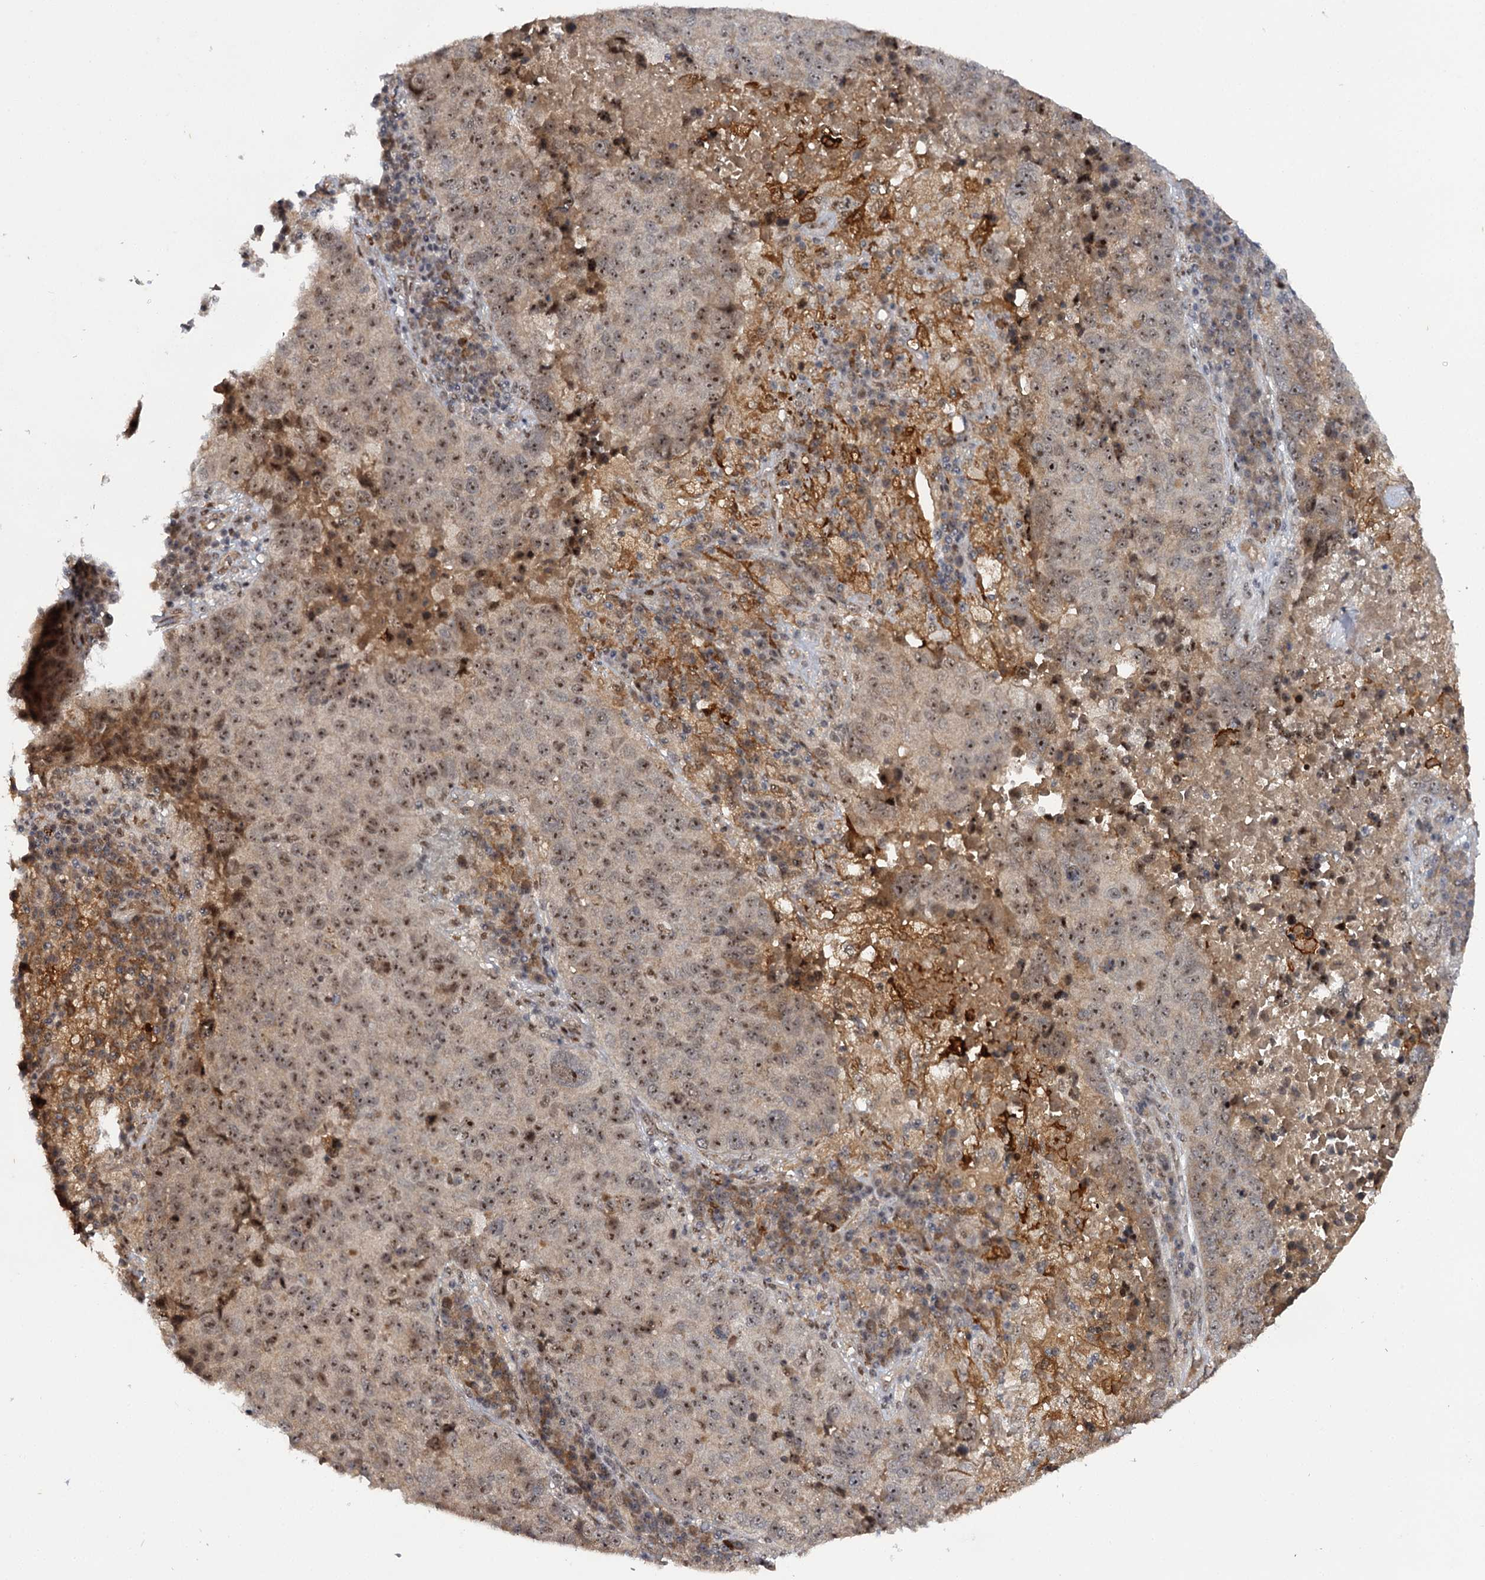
{"staining": {"intensity": "moderate", "quantity": ">75%", "location": "nuclear"}, "tissue": "lung cancer", "cell_type": "Tumor cells", "image_type": "cancer", "snomed": [{"axis": "morphology", "description": "Squamous cell carcinoma, NOS"}, {"axis": "topography", "description": "Lung"}], "caption": "High-magnification brightfield microscopy of squamous cell carcinoma (lung) stained with DAB (3,3'-diaminobenzidine) (brown) and counterstained with hematoxylin (blue). tumor cells exhibit moderate nuclear staining is appreciated in approximately>75% of cells.", "gene": "BUD13", "patient": {"sex": "male", "age": 73}}